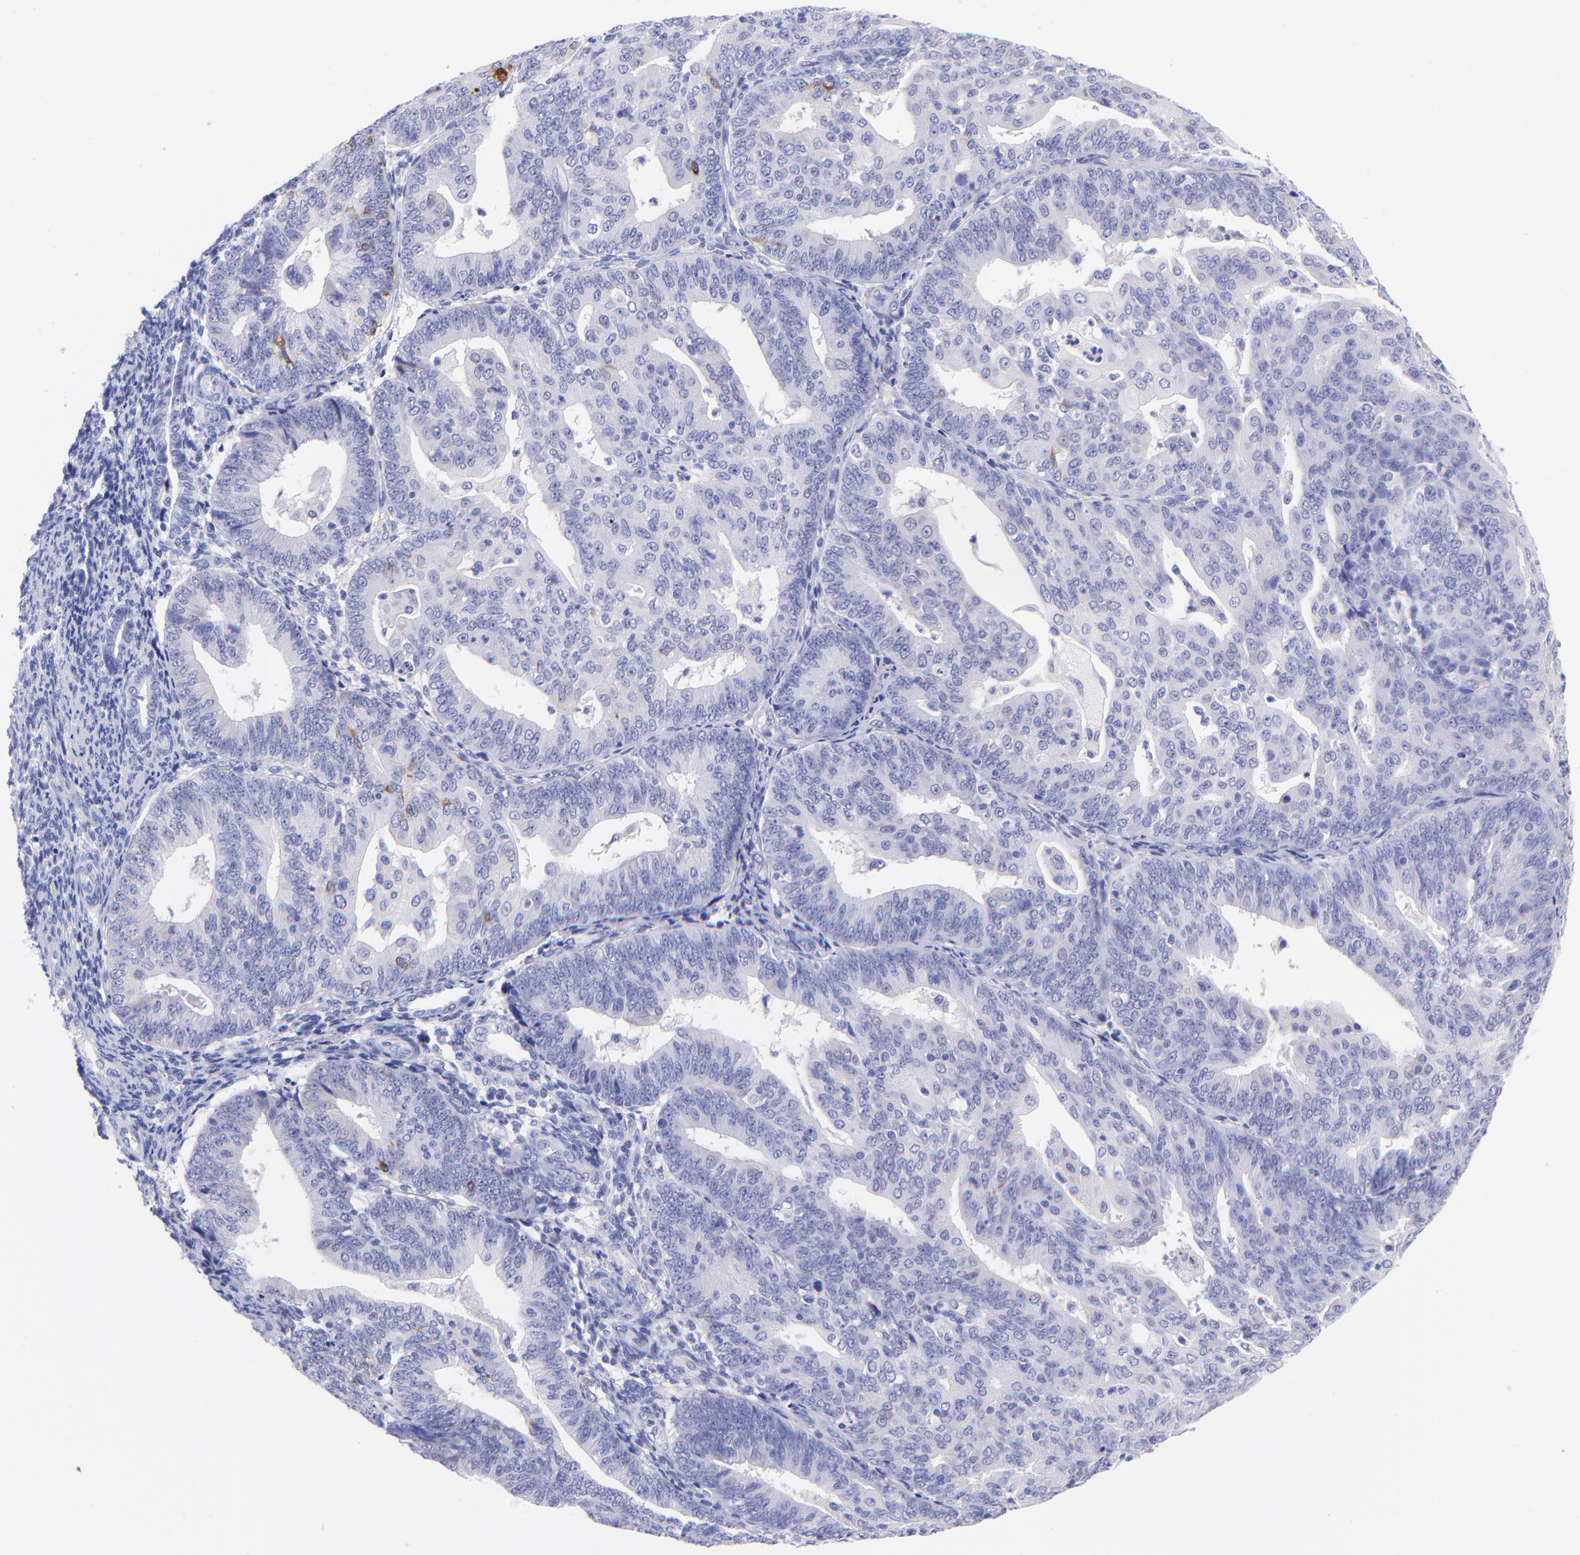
{"staining": {"intensity": "moderate", "quantity": "<25%", "location": "cytoplasmic/membranous"}, "tissue": "endometrial cancer", "cell_type": "Tumor cells", "image_type": "cancer", "snomed": [{"axis": "morphology", "description": "Adenocarcinoma, NOS"}, {"axis": "topography", "description": "Endometrium"}], "caption": "High-magnification brightfield microscopy of endometrial adenocarcinoma stained with DAB (3,3'-diaminobenzidine) (brown) and counterstained with hematoxylin (blue). tumor cells exhibit moderate cytoplasmic/membranous staining is appreciated in approximately<25% of cells.", "gene": "RAB3B", "patient": {"sex": "female", "age": 56}}